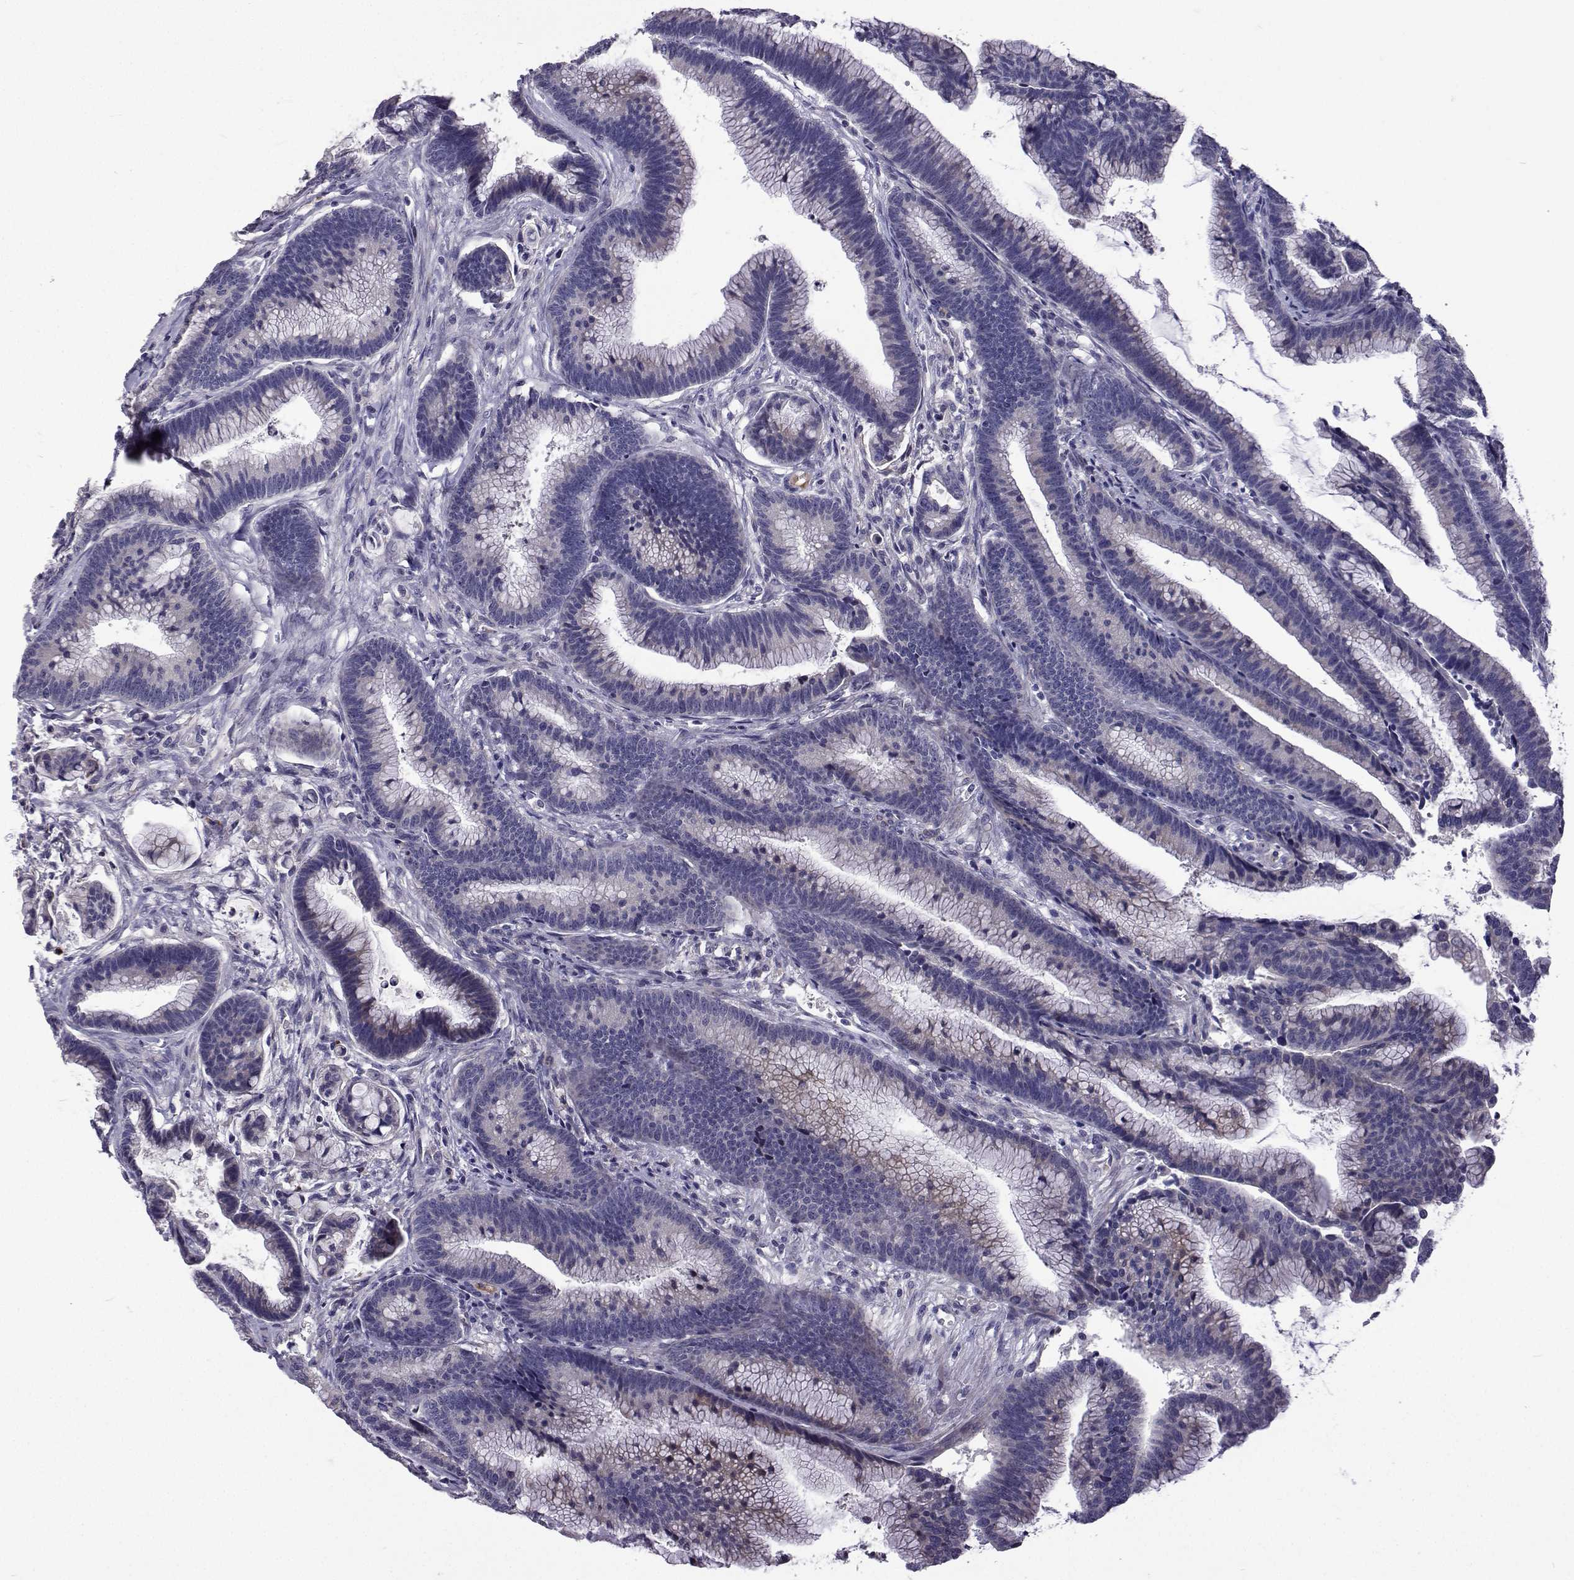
{"staining": {"intensity": "negative", "quantity": "none", "location": "none"}, "tissue": "colorectal cancer", "cell_type": "Tumor cells", "image_type": "cancer", "snomed": [{"axis": "morphology", "description": "Adenocarcinoma, NOS"}, {"axis": "topography", "description": "Colon"}], "caption": "DAB (3,3'-diaminobenzidine) immunohistochemical staining of human colorectal adenocarcinoma displays no significant staining in tumor cells.", "gene": "NPR3", "patient": {"sex": "female", "age": 78}}